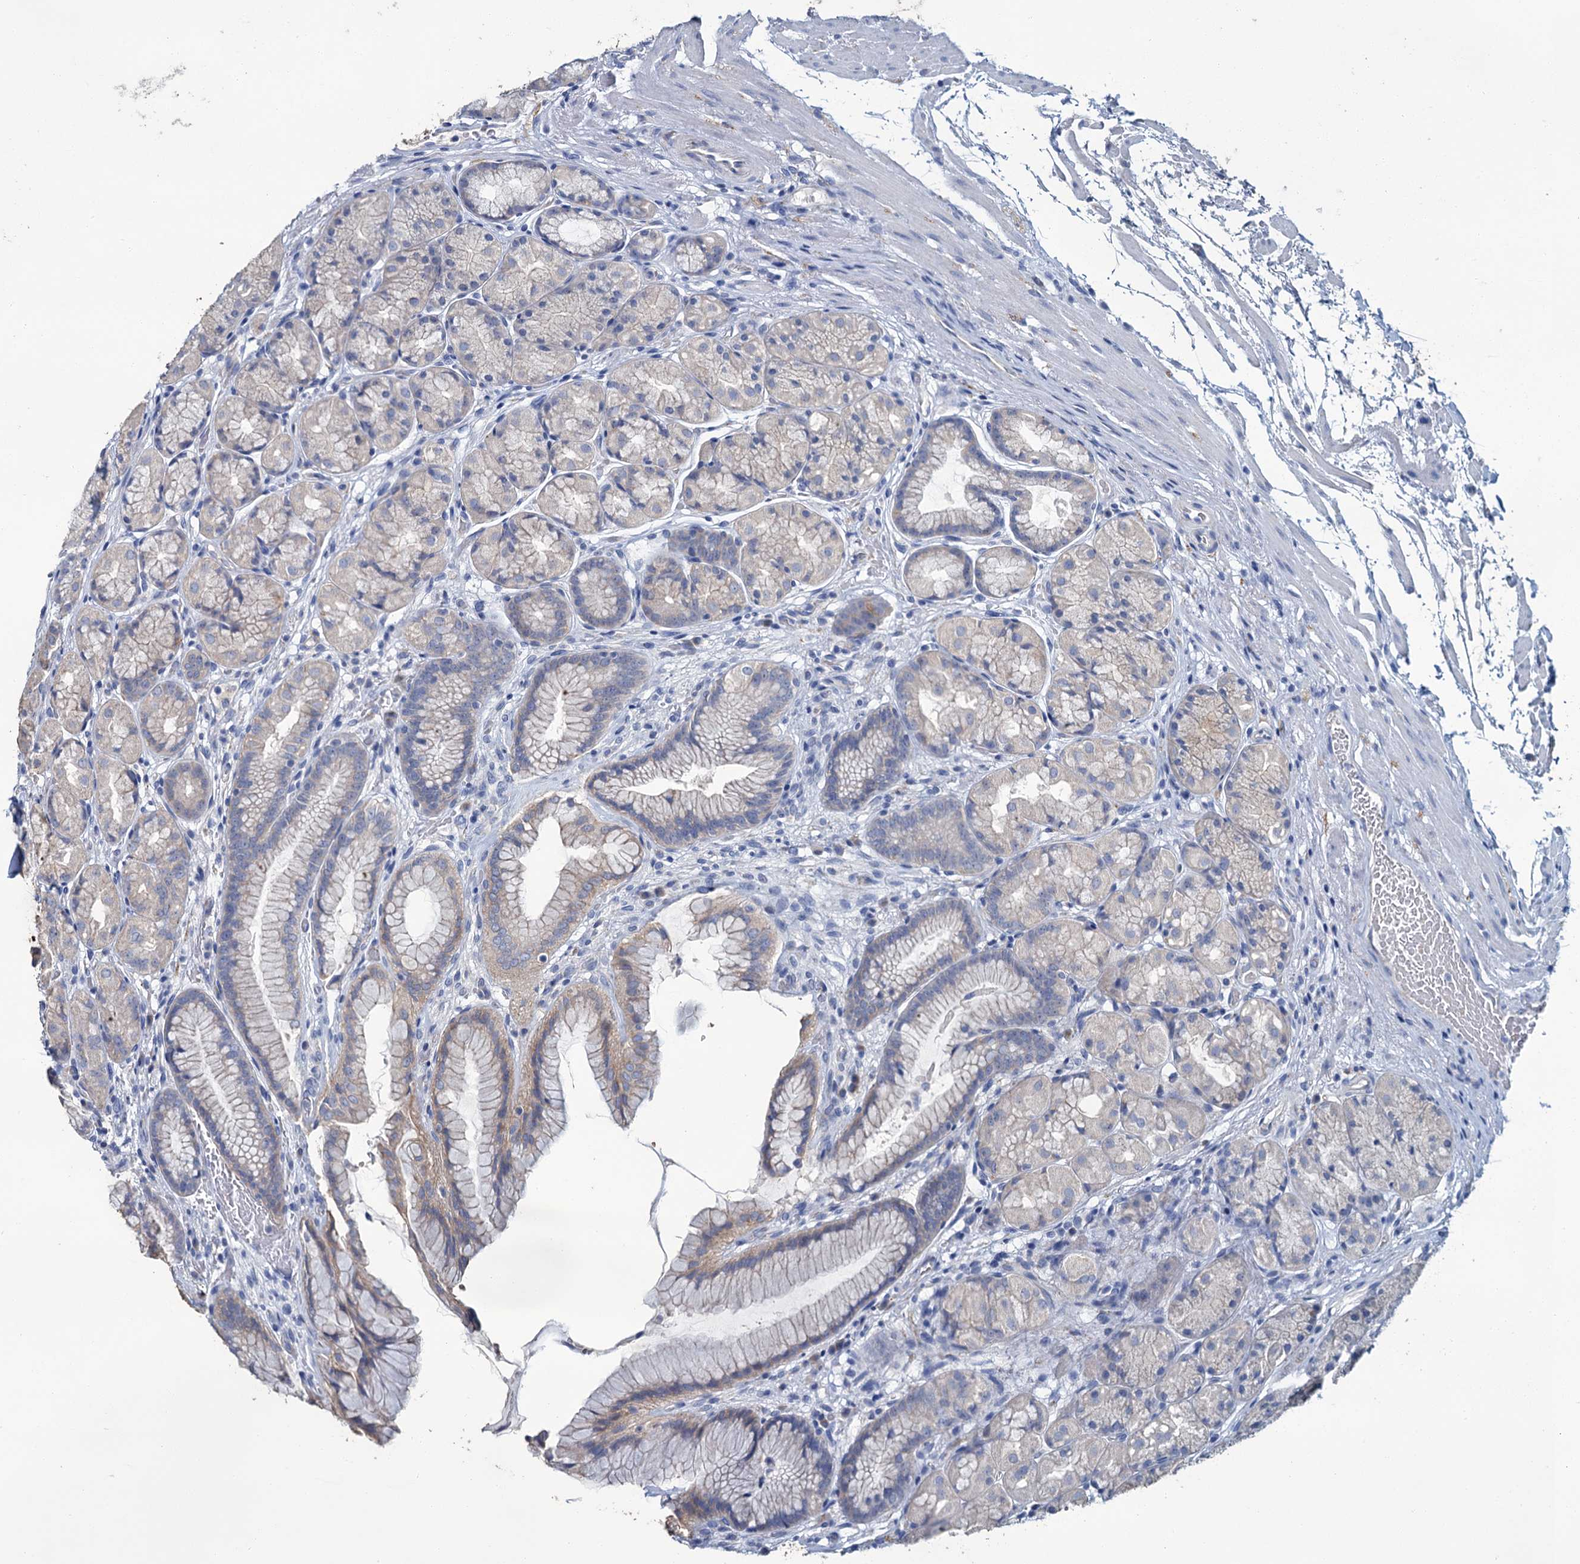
{"staining": {"intensity": "weak", "quantity": "25%-75%", "location": "cytoplasmic/membranous"}, "tissue": "stomach", "cell_type": "Glandular cells", "image_type": "normal", "snomed": [{"axis": "morphology", "description": "Normal tissue, NOS"}, {"axis": "topography", "description": "Stomach"}], "caption": "Protein staining displays weak cytoplasmic/membranous expression in approximately 25%-75% of glandular cells in unremarkable stomach. The staining was performed using DAB (3,3'-diaminobenzidine) to visualize the protein expression in brown, while the nuclei were stained in blue with hematoxylin (Magnification: 20x).", "gene": "SNCB", "patient": {"sex": "male", "age": 63}}